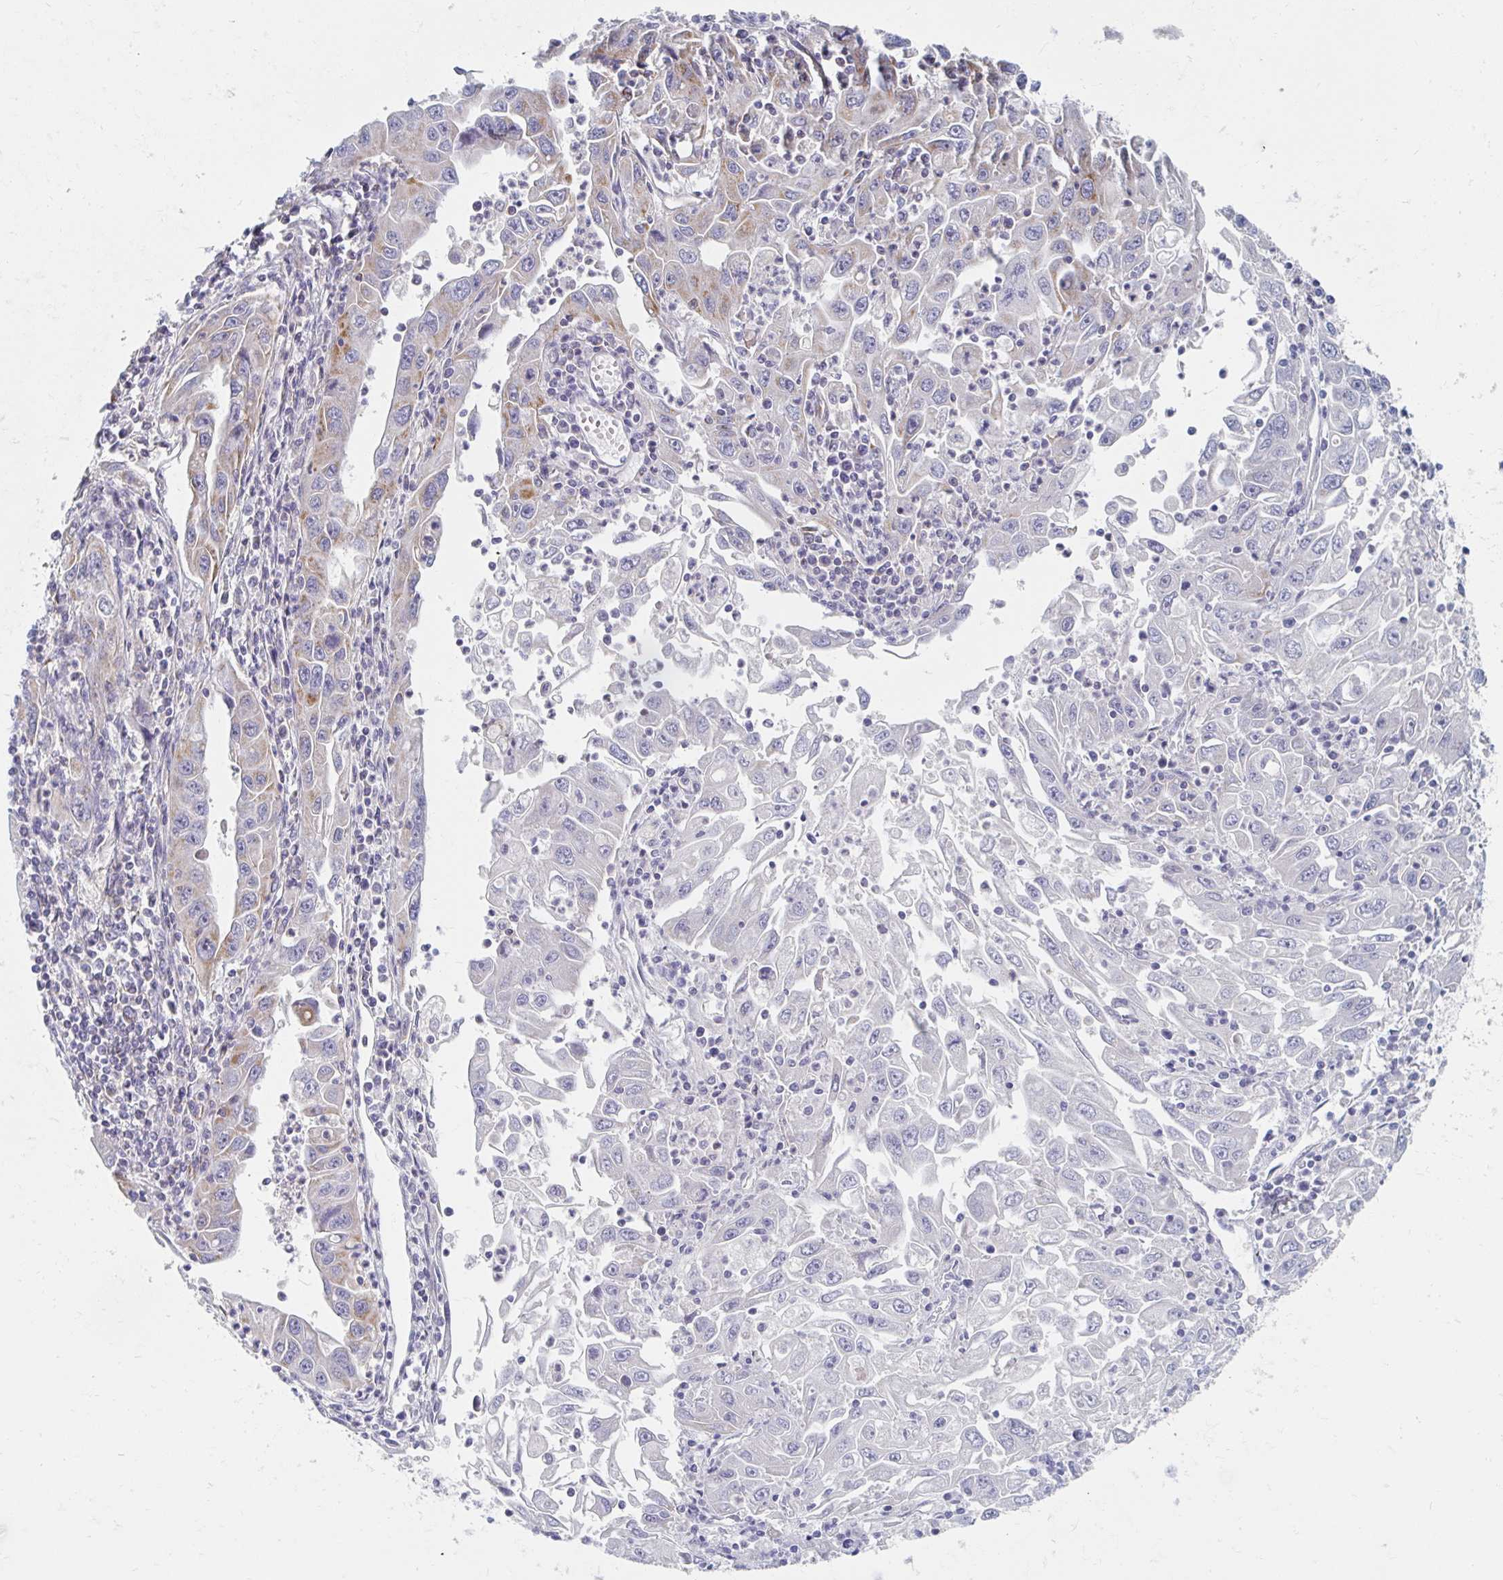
{"staining": {"intensity": "moderate", "quantity": "<25%", "location": "cytoplasmic/membranous"}, "tissue": "endometrial cancer", "cell_type": "Tumor cells", "image_type": "cancer", "snomed": [{"axis": "morphology", "description": "Adenocarcinoma, NOS"}, {"axis": "topography", "description": "Uterus"}], "caption": "Endometrial cancer stained with a brown dye exhibits moderate cytoplasmic/membranous positive expression in about <25% of tumor cells.", "gene": "MAVS", "patient": {"sex": "female", "age": 62}}